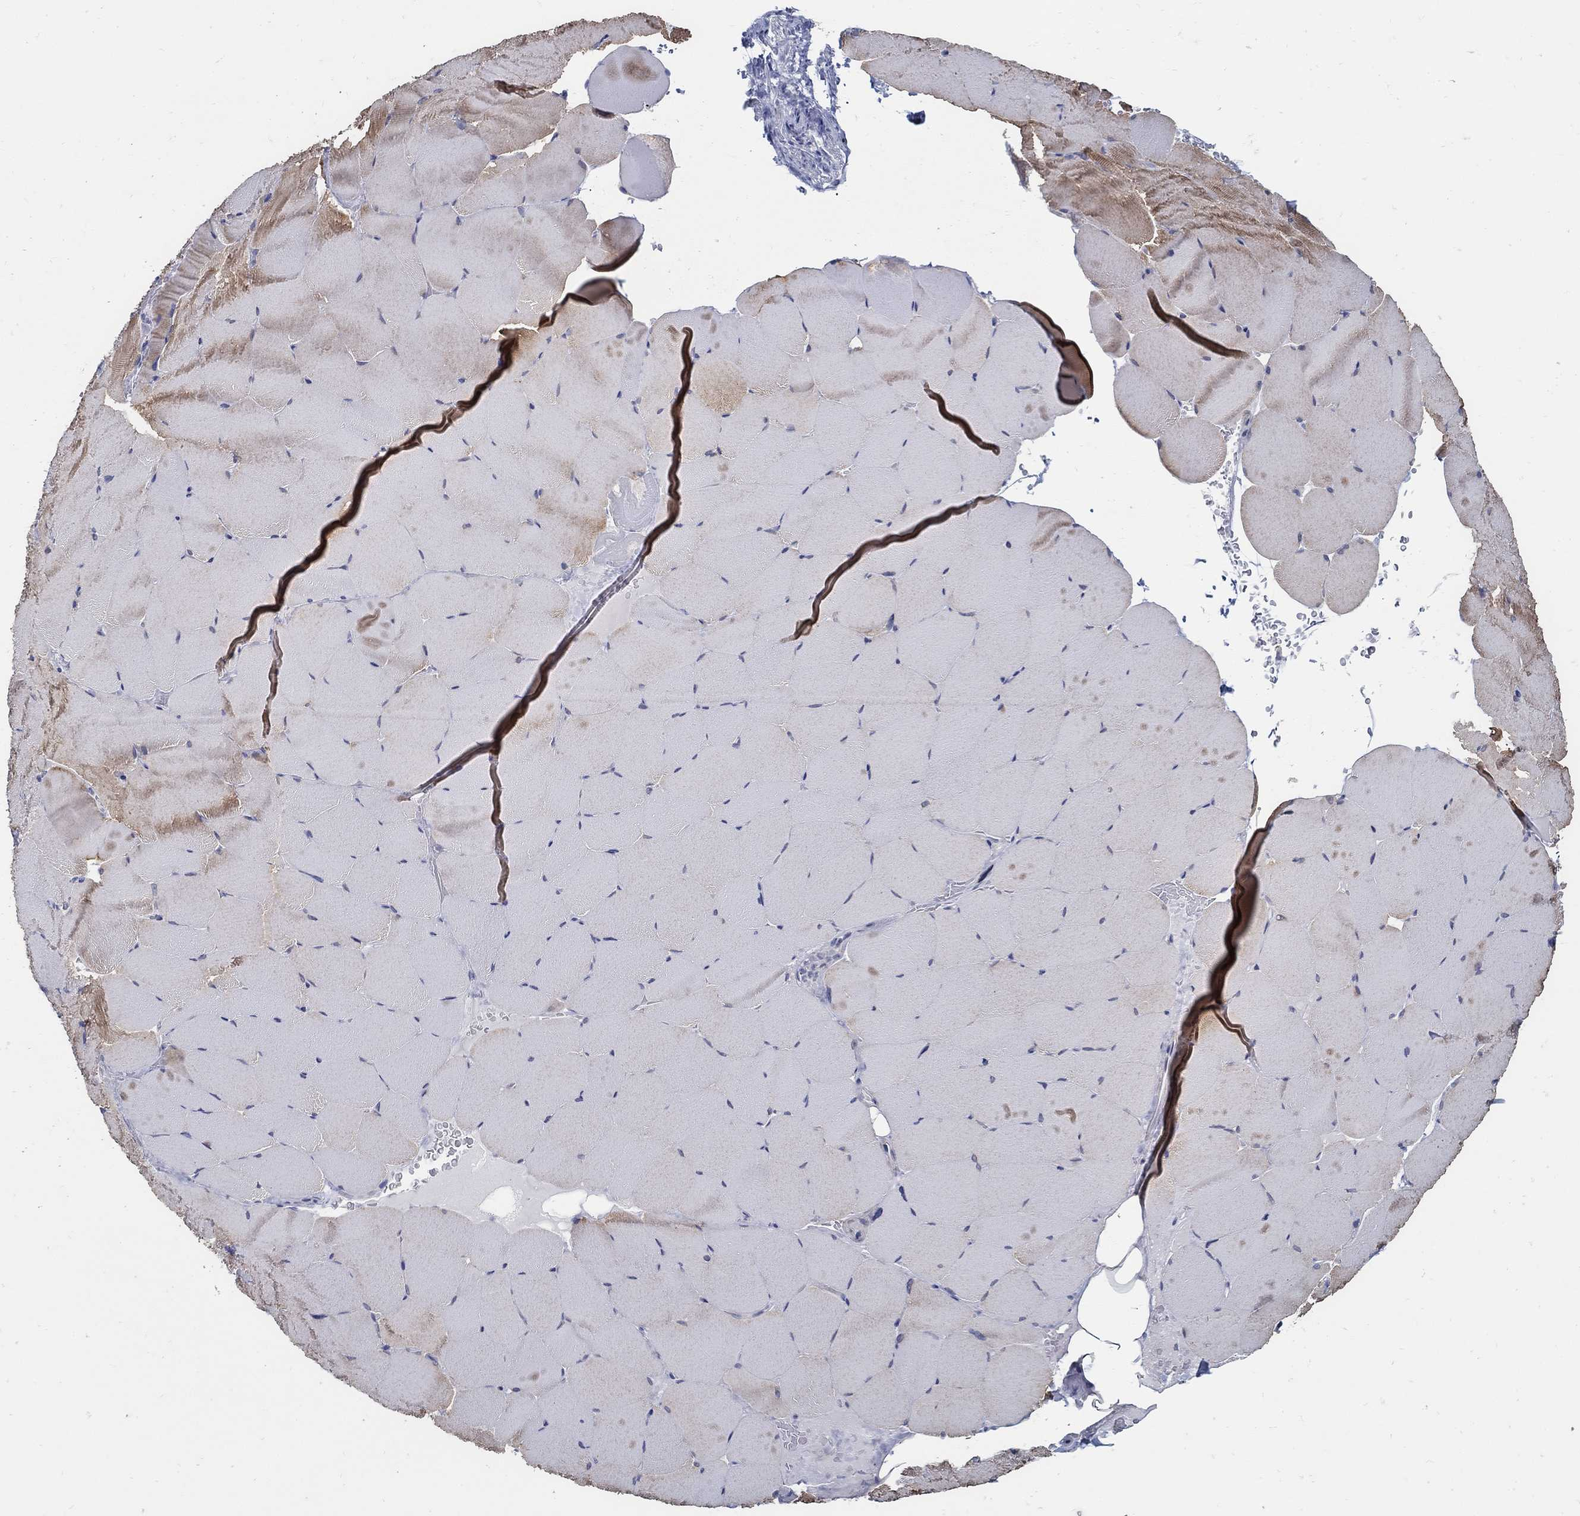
{"staining": {"intensity": "moderate", "quantity": "25%-75%", "location": "cytoplasmic/membranous"}, "tissue": "skeletal muscle", "cell_type": "Myocytes", "image_type": "normal", "snomed": [{"axis": "morphology", "description": "Normal tissue, NOS"}, {"axis": "topography", "description": "Skeletal muscle"}], "caption": "IHC micrograph of unremarkable skeletal muscle stained for a protein (brown), which displays medium levels of moderate cytoplasmic/membranous expression in approximately 25%-75% of myocytes.", "gene": "USP29", "patient": {"sex": "female", "age": 37}}